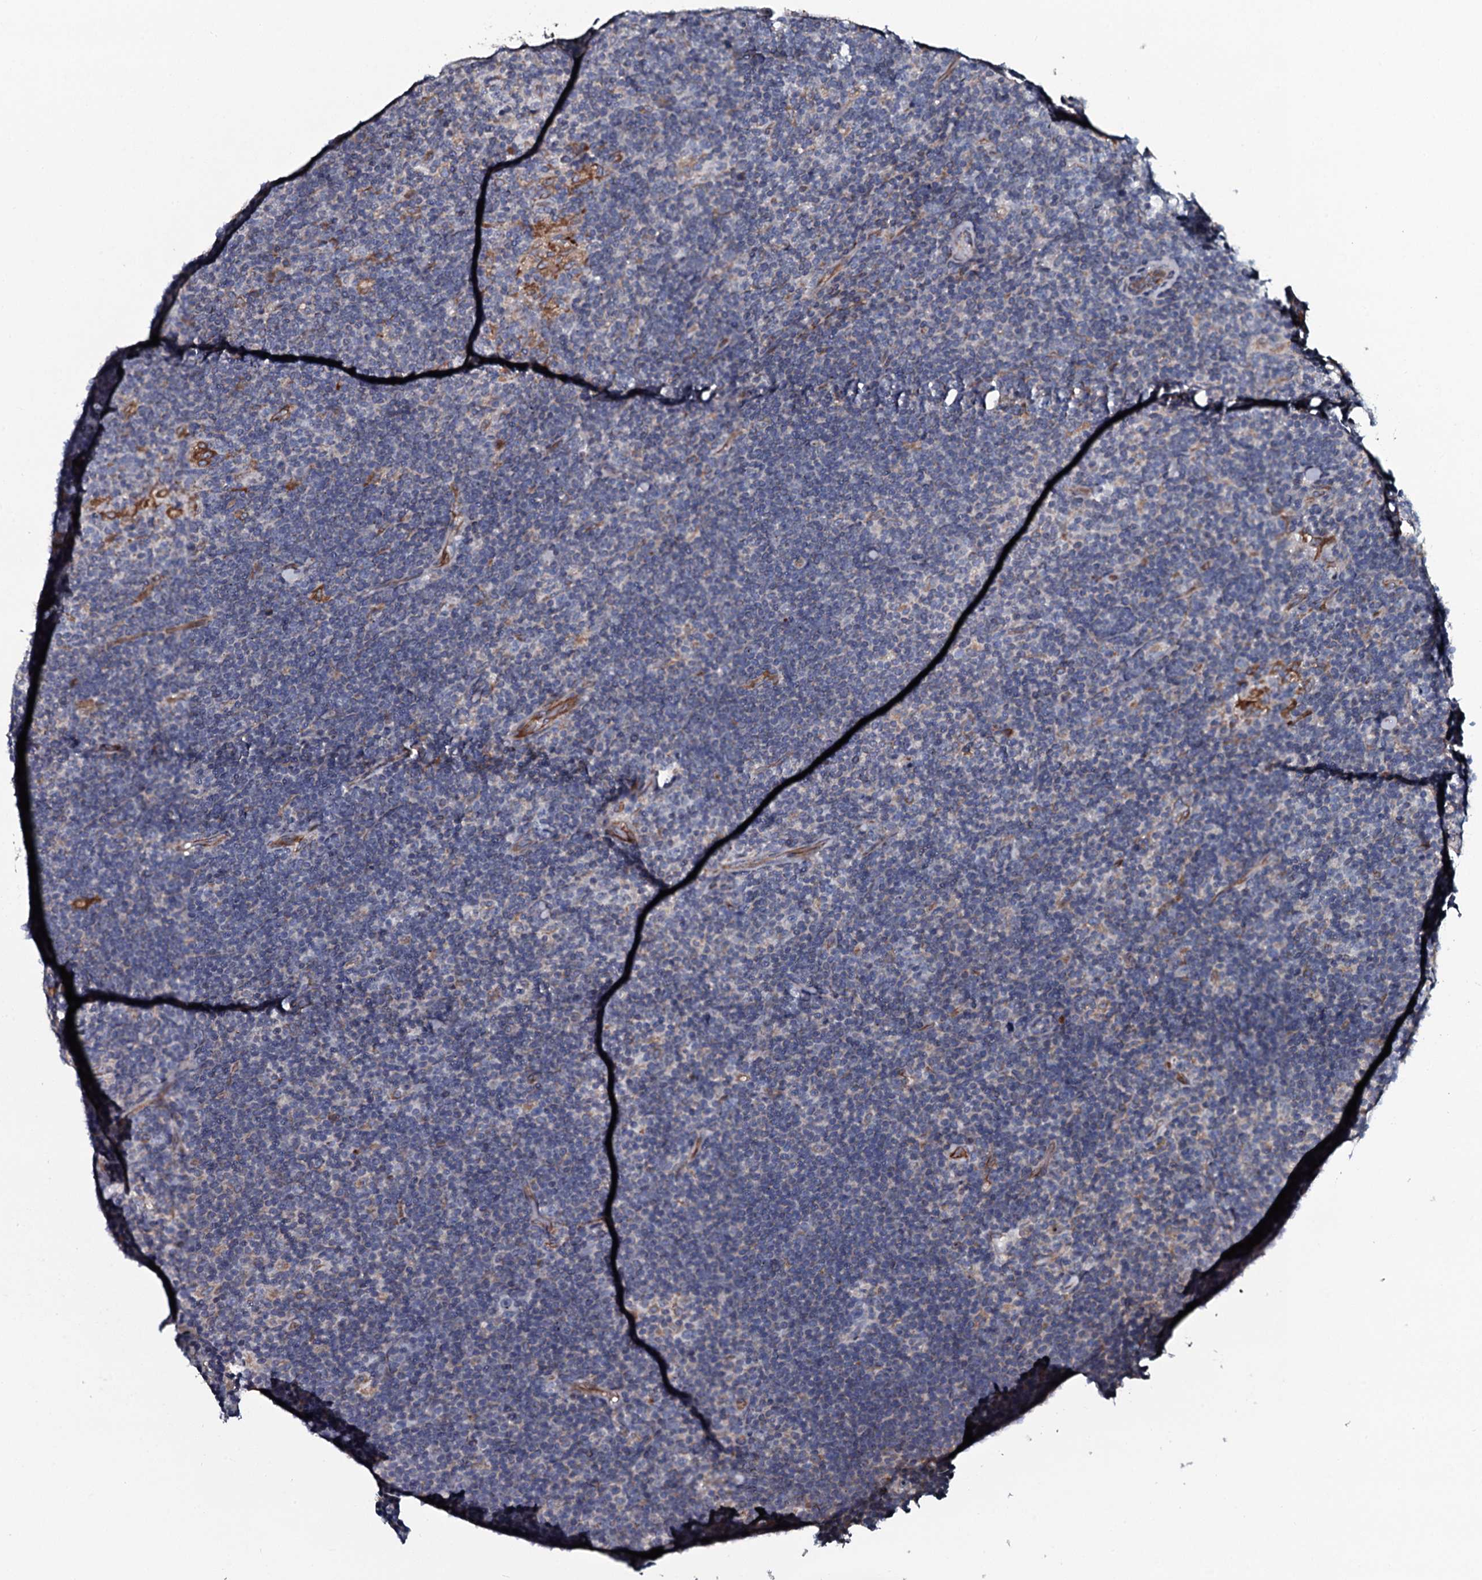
{"staining": {"intensity": "negative", "quantity": "none", "location": "none"}, "tissue": "lymphoma", "cell_type": "Tumor cells", "image_type": "cancer", "snomed": [{"axis": "morphology", "description": "Hodgkin's disease, NOS"}, {"axis": "topography", "description": "Lymph node"}], "caption": "The IHC photomicrograph has no significant staining in tumor cells of lymphoma tissue.", "gene": "TMEM151A", "patient": {"sex": "female", "age": 57}}